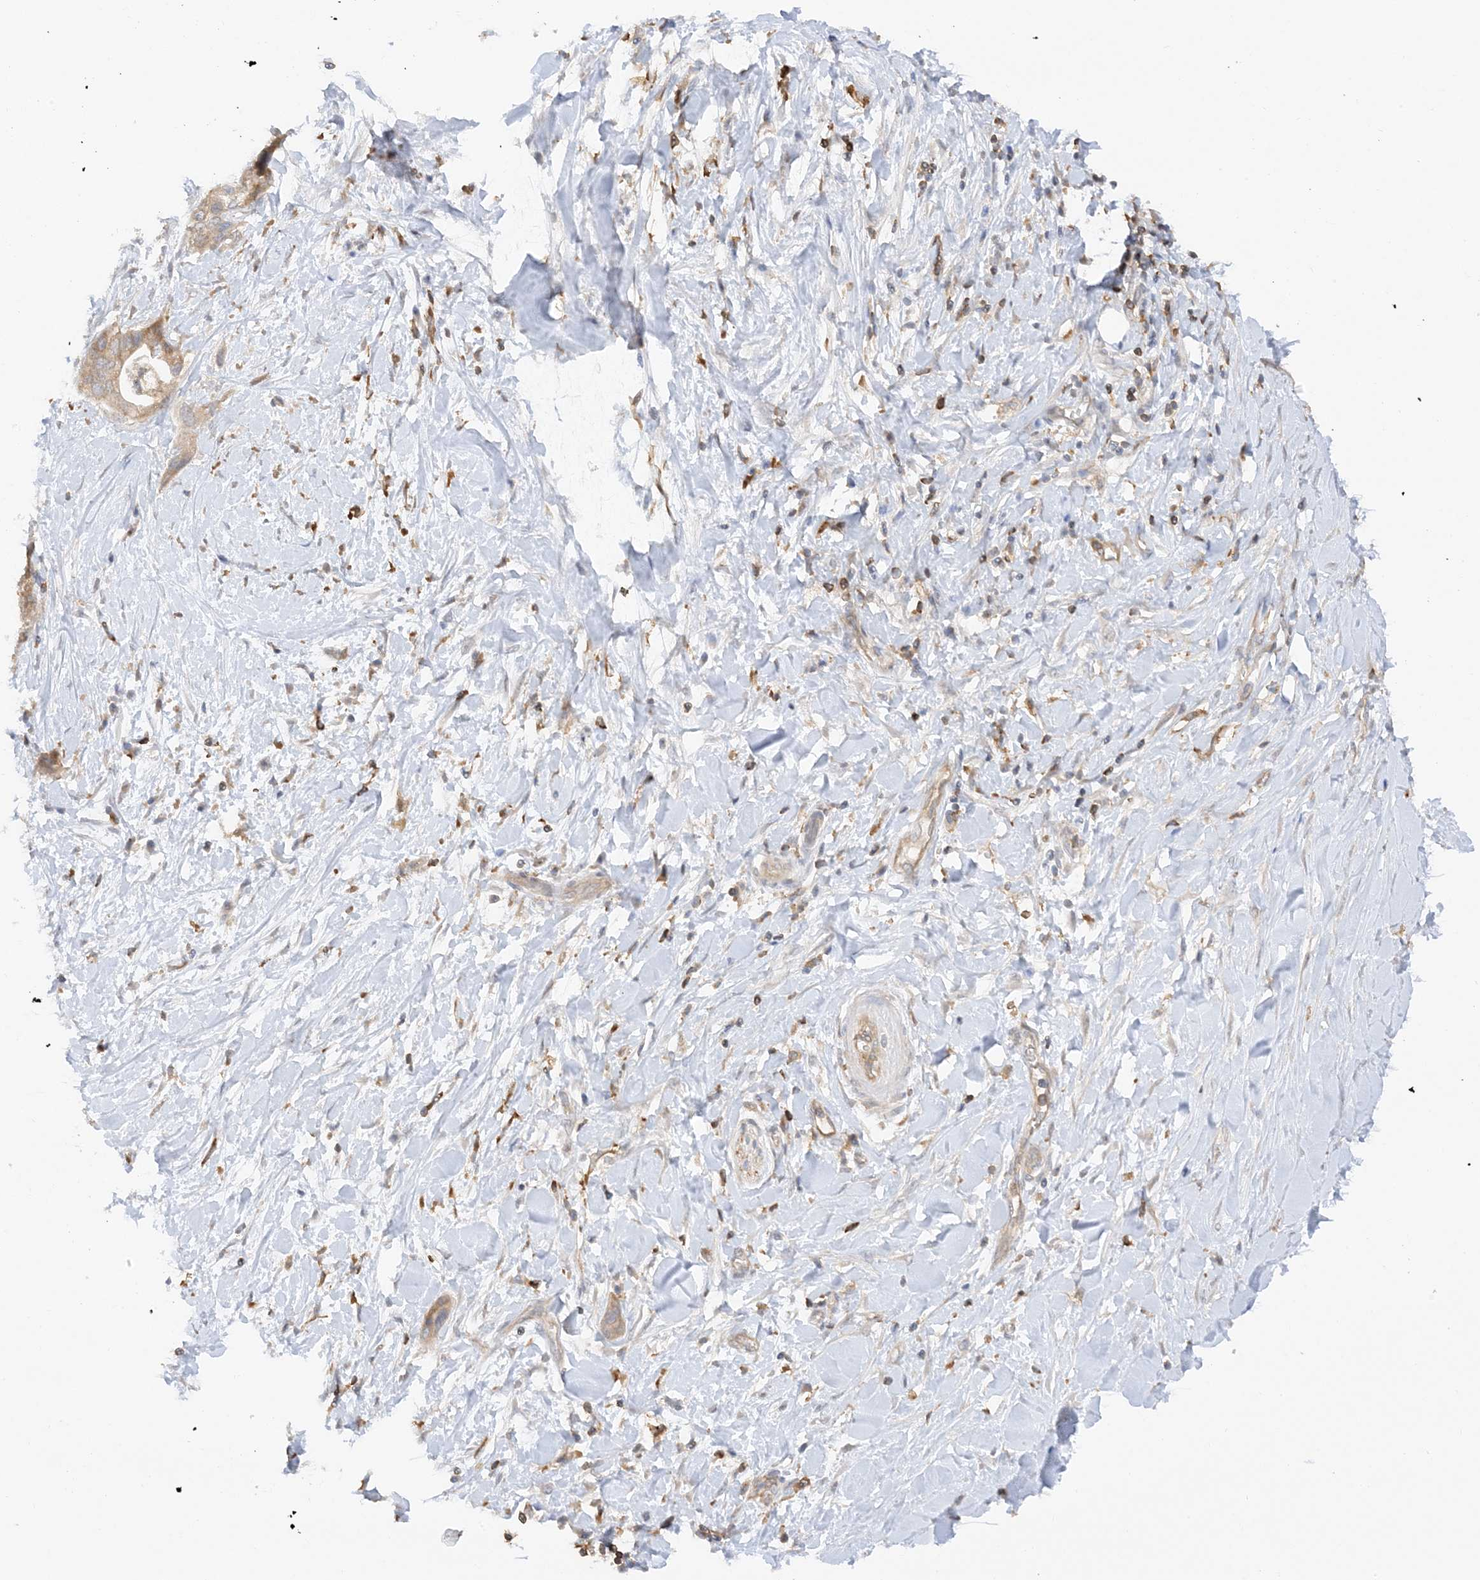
{"staining": {"intensity": "moderate", "quantity": "25%-75%", "location": "cytoplasmic/membranous"}, "tissue": "pancreatic cancer", "cell_type": "Tumor cells", "image_type": "cancer", "snomed": [{"axis": "morphology", "description": "Normal tissue, NOS"}, {"axis": "morphology", "description": "Adenocarcinoma, NOS"}, {"axis": "topography", "description": "Pancreas"}, {"axis": "topography", "description": "Peripheral nerve tissue"}], "caption": "Tumor cells display medium levels of moderate cytoplasmic/membranous expression in approximately 25%-75% of cells in human adenocarcinoma (pancreatic). Nuclei are stained in blue.", "gene": "PHACTR2", "patient": {"sex": "male", "age": 59}}